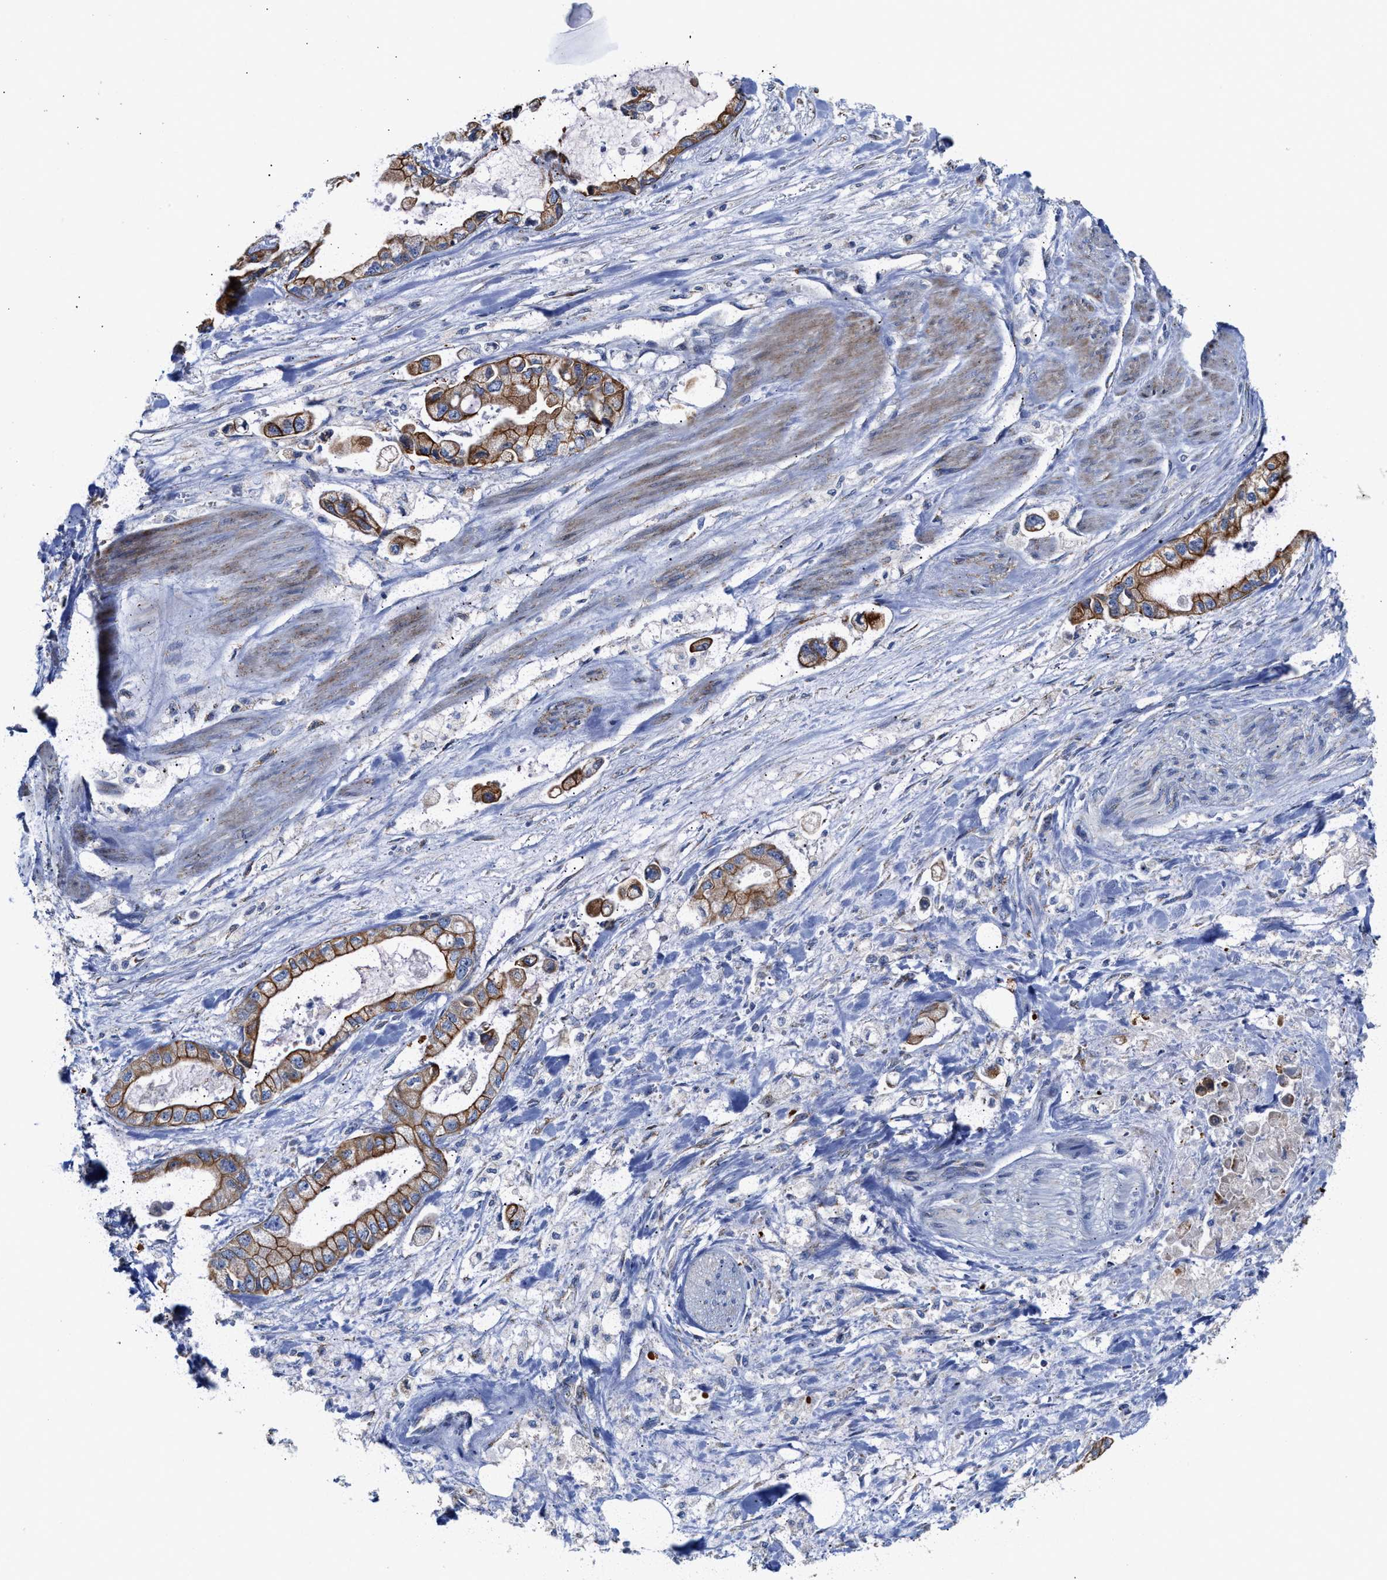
{"staining": {"intensity": "strong", "quantity": ">75%", "location": "cytoplasmic/membranous"}, "tissue": "stomach cancer", "cell_type": "Tumor cells", "image_type": "cancer", "snomed": [{"axis": "morphology", "description": "Normal tissue, NOS"}, {"axis": "morphology", "description": "Adenocarcinoma, NOS"}, {"axis": "topography", "description": "Stomach"}], "caption": "Stomach adenocarcinoma stained with a brown dye demonstrates strong cytoplasmic/membranous positive expression in about >75% of tumor cells.", "gene": "JAG1", "patient": {"sex": "male", "age": 62}}